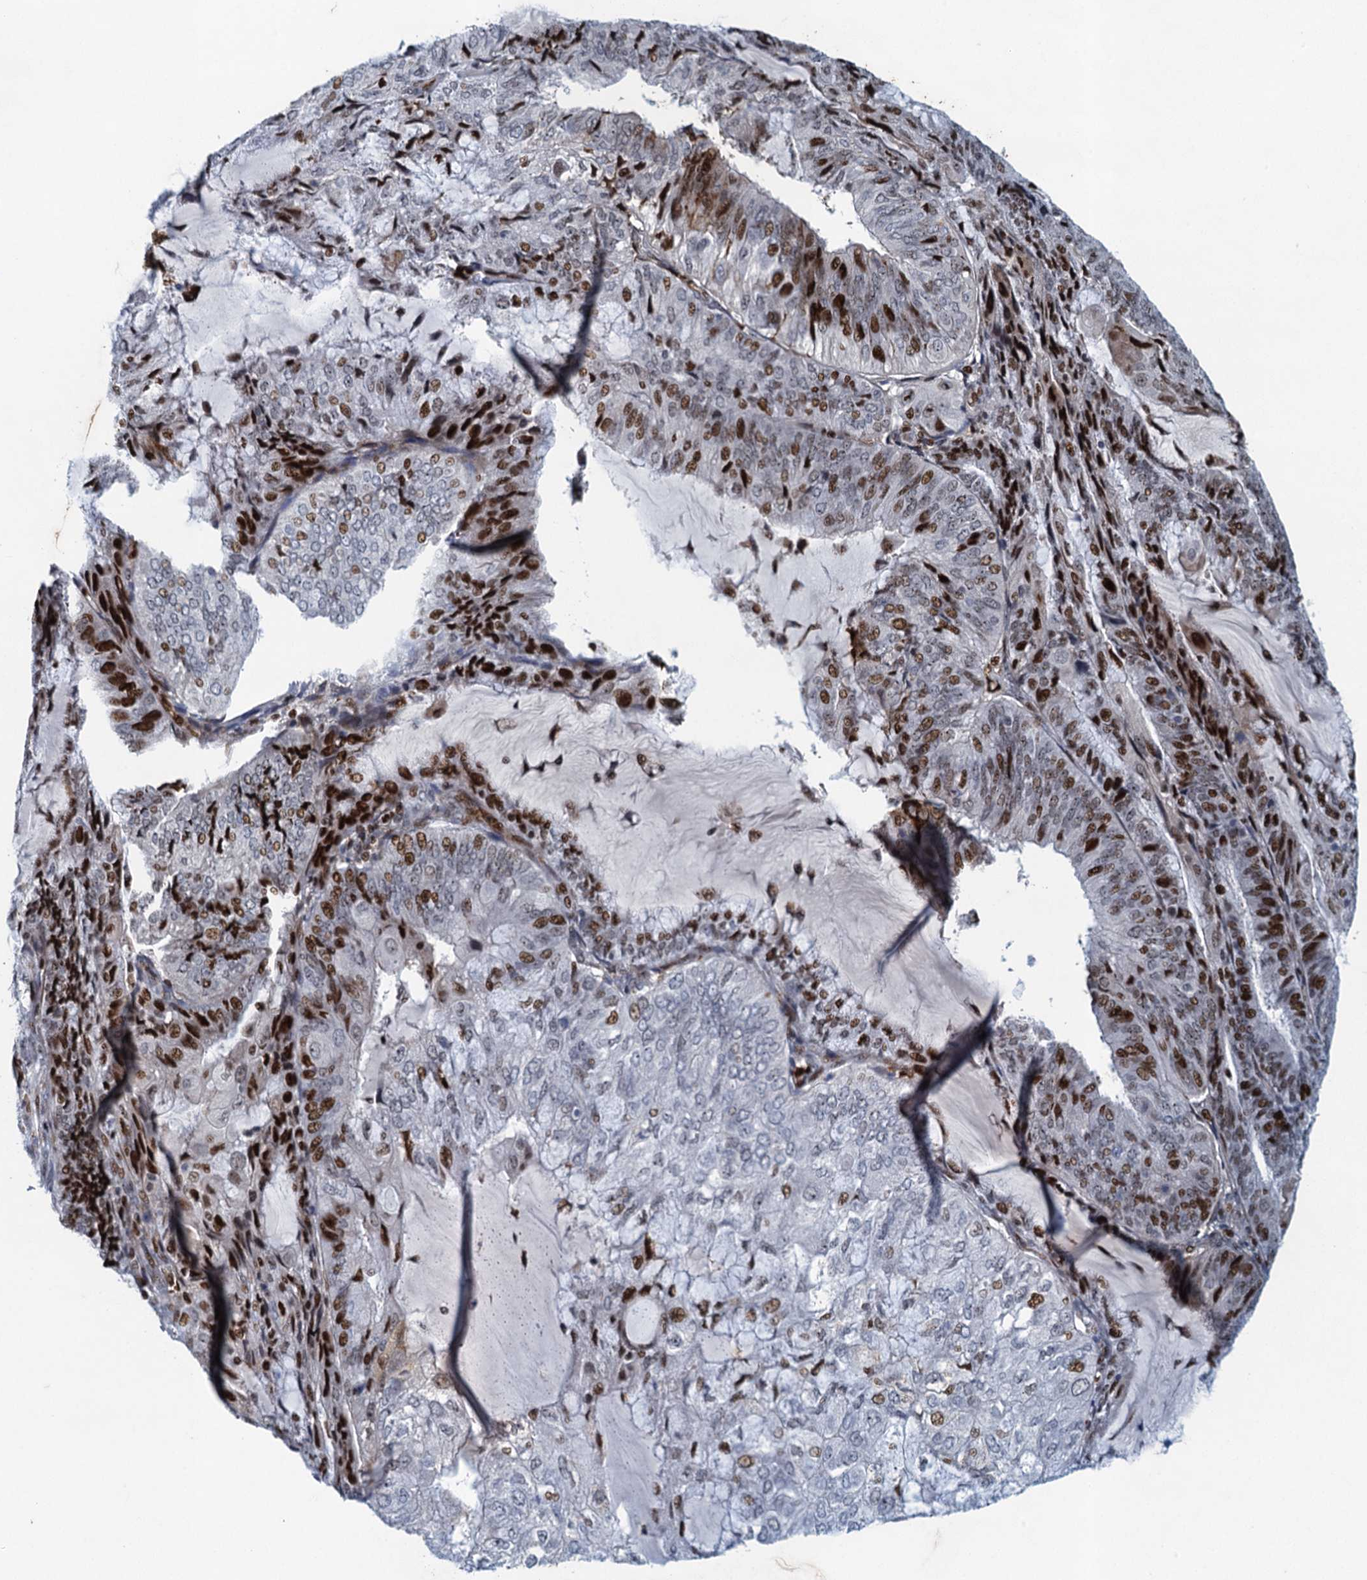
{"staining": {"intensity": "strong", "quantity": "25%-75%", "location": "nuclear"}, "tissue": "endometrial cancer", "cell_type": "Tumor cells", "image_type": "cancer", "snomed": [{"axis": "morphology", "description": "Adenocarcinoma, NOS"}, {"axis": "topography", "description": "Endometrium"}], "caption": "This histopathology image demonstrates endometrial adenocarcinoma stained with immunohistochemistry to label a protein in brown. The nuclear of tumor cells show strong positivity for the protein. Nuclei are counter-stained blue.", "gene": "ANKRD13D", "patient": {"sex": "female", "age": 81}}